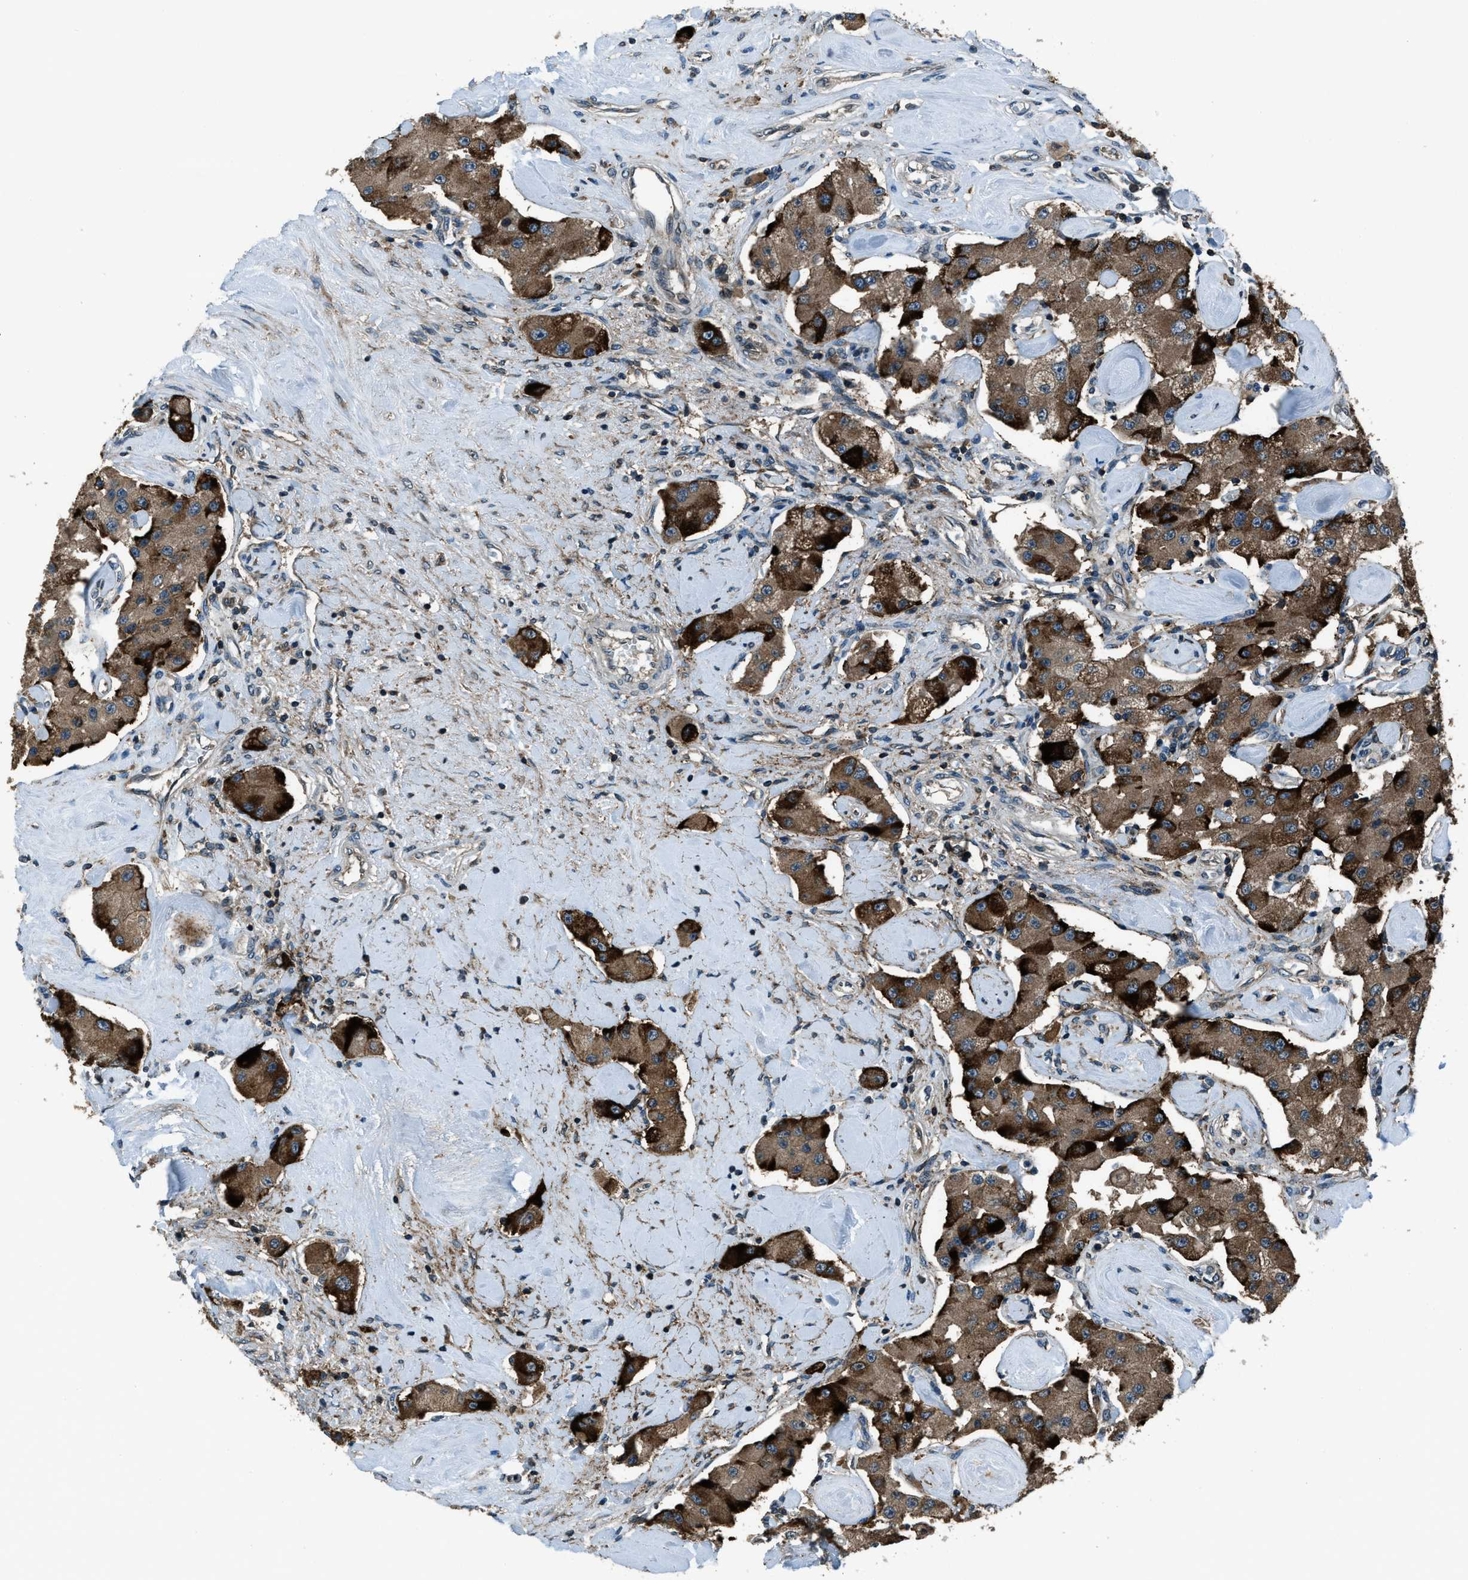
{"staining": {"intensity": "moderate", "quantity": ">75%", "location": "cytoplasmic/membranous"}, "tissue": "carcinoid", "cell_type": "Tumor cells", "image_type": "cancer", "snomed": [{"axis": "morphology", "description": "Carcinoid, malignant, NOS"}, {"axis": "topography", "description": "Pancreas"}], "caption": "IHC of human carcinoid (malignant) shows medium levels of moderate cytoplasmic/membranous positivity in approximately >75% of tumor cells.", "gene": "TRIM4", "patient": {"sex": "male", "age": 41}}